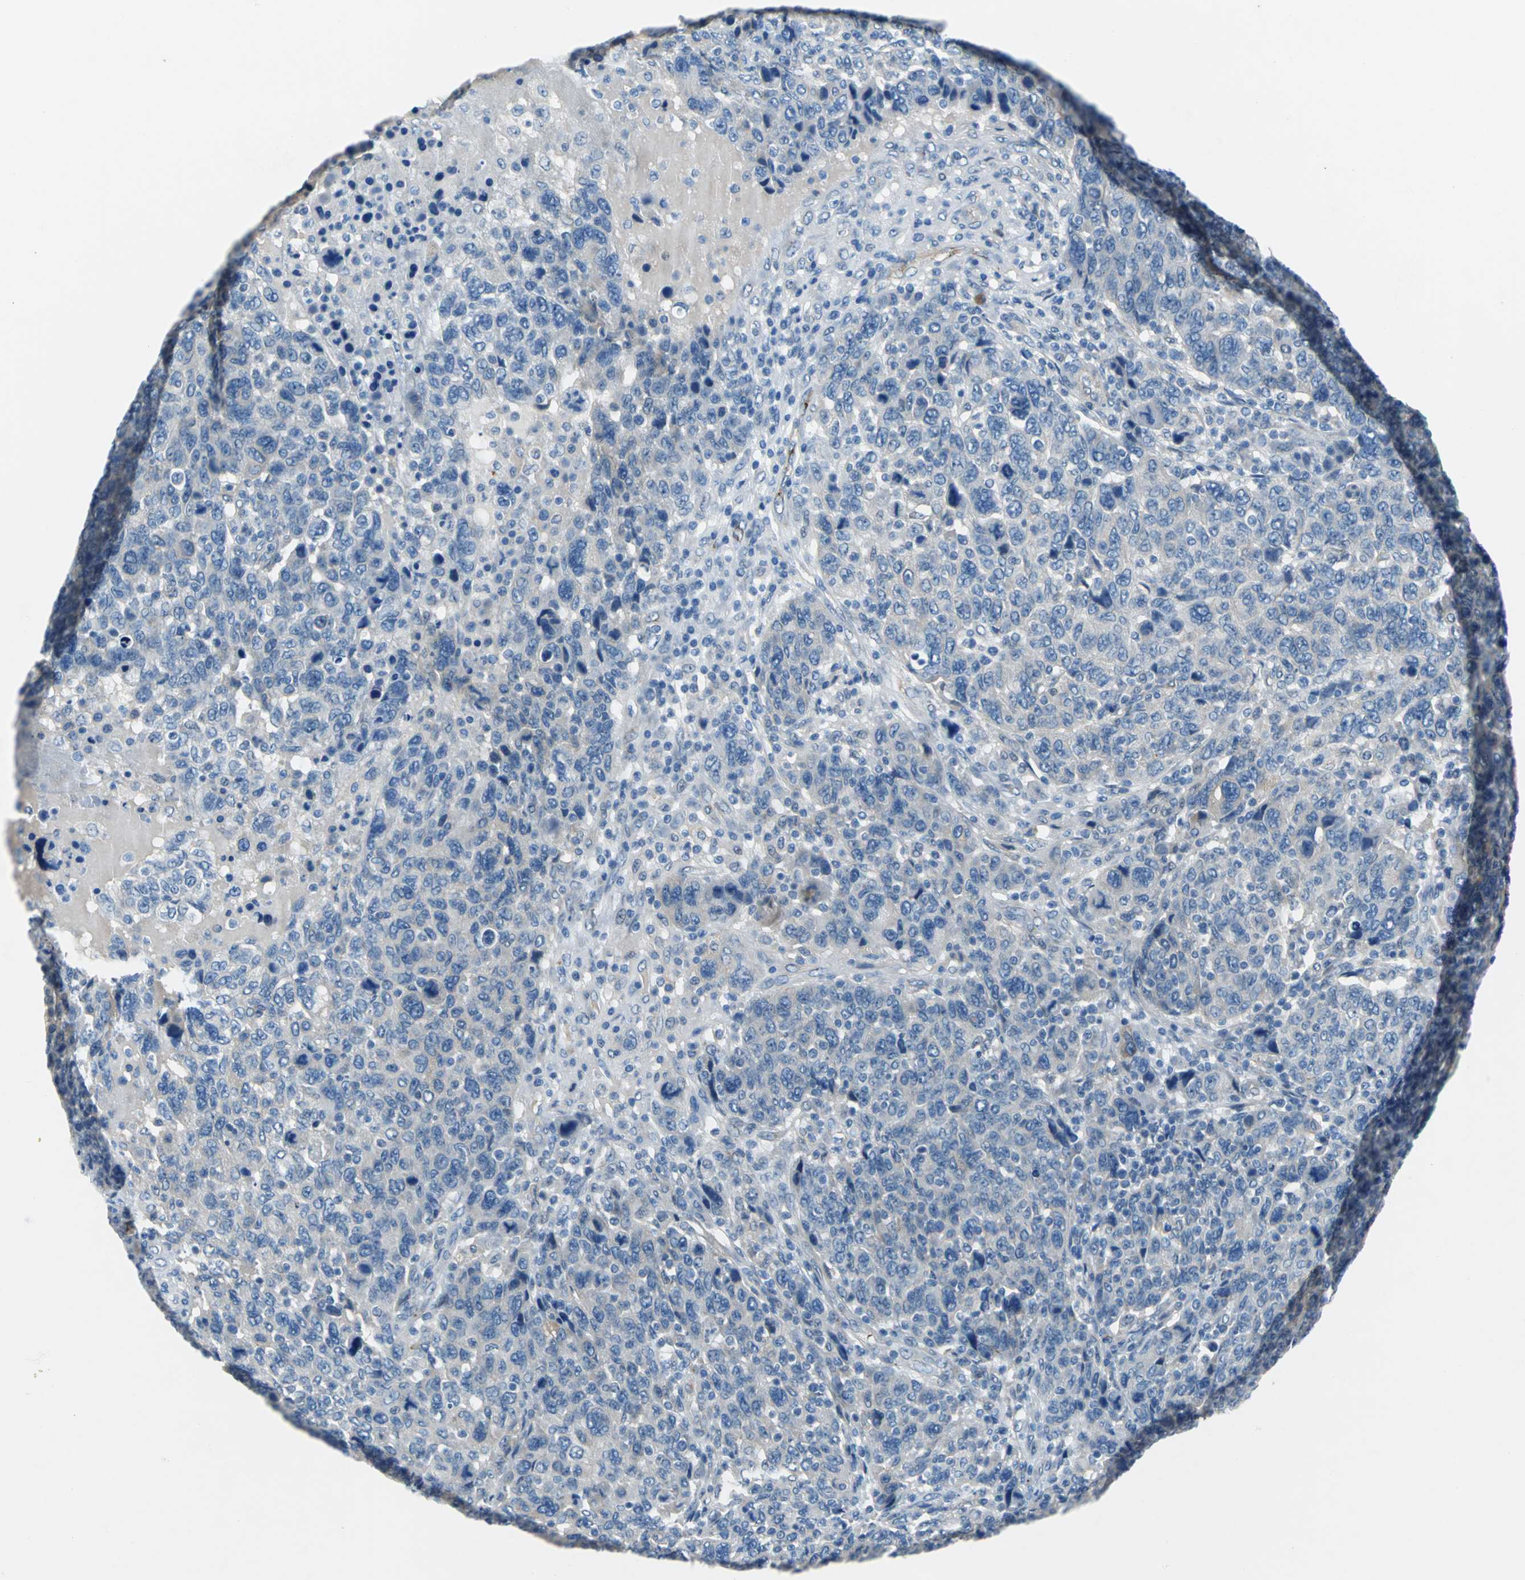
{"staining": {"intensity": "moderate", "quantity": "<25%", "location": "cytoplasmic/membranous"}, "tissue": "breast cancer", "cell_type": "Tumor cells", "image_type": "cancer", "snomed": [{"axis": "morphology", "description": "Duct carcinoma"}, {"axis": "topography", "description": "Breast"}], "caption": "Tumor cells show low levels of moderate cytoplasmic/membranous expression in about <25% of cells in human intraductal carcinoma (breast). (Stains: DAB (3,3'-diaminobenzidine) in brown, nuclei in blue, Microscopy: brightfield microscopy at high magnification).", "gene": "SELP", "patient": {"sex": "female", "age": 37}}